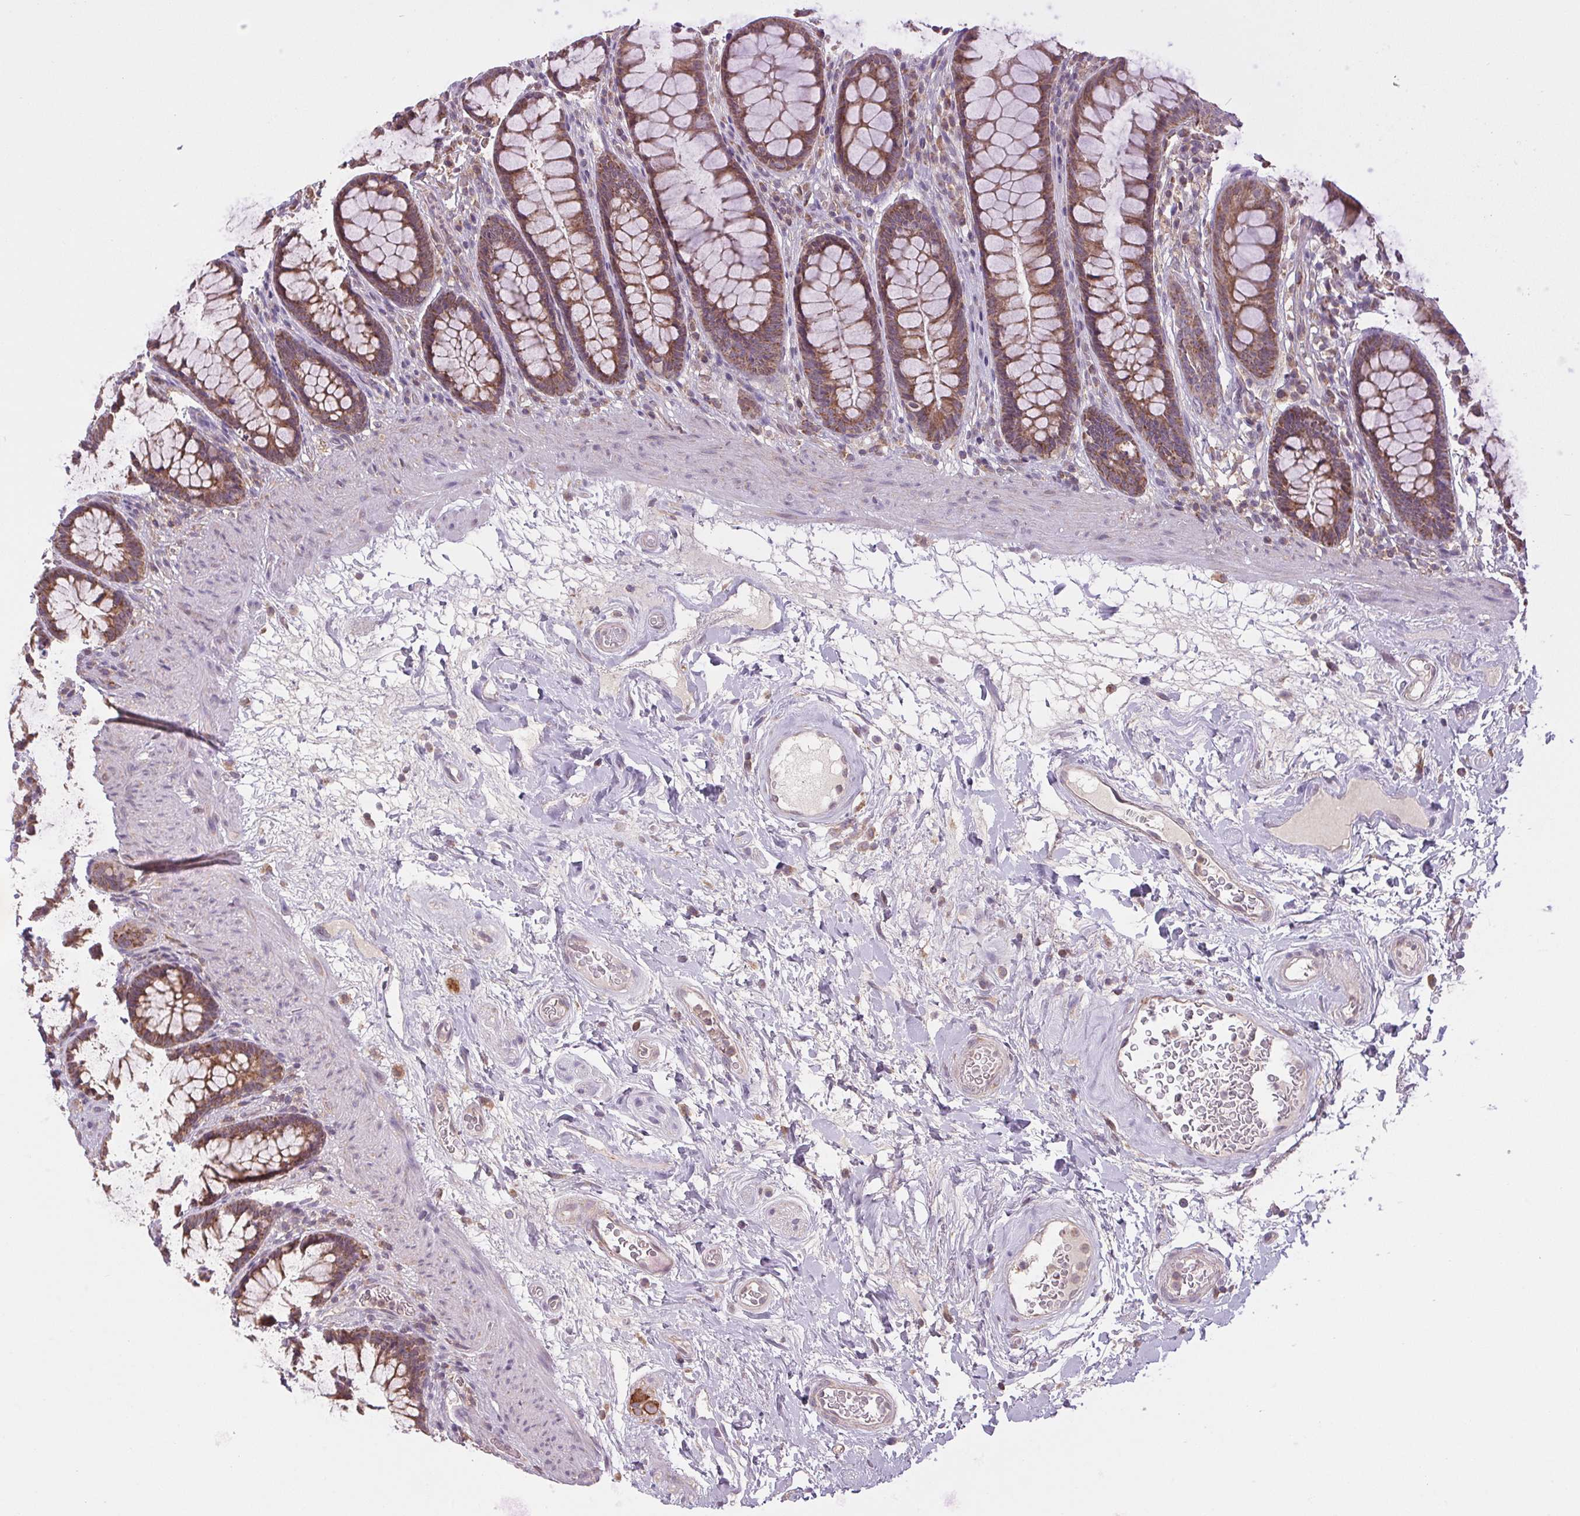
{"staining": {"intensity": "moderate", "quantity": ">75%", "location": "cytoplasmic/membranous"}, "tissue": "rectum", "cell_type": "Glandular cells", "image_type": "normal", "snomed": [{"axis": "morphology", "description": "Normal tissue, NOS"}, {"axis": "topography", "description": "Rectum"}], "caption": "IHC of normal human rectum displays medium levels of moderate cytoplasmic/membranous expression in approximately >75% of glandular cells. Using DAB (brown) and hematoxylin (blue) stains, captured at high magnification using brightfield microscopy.", "gene": "MAP3K5", "patient": {"sex": "male", "age": 72}}